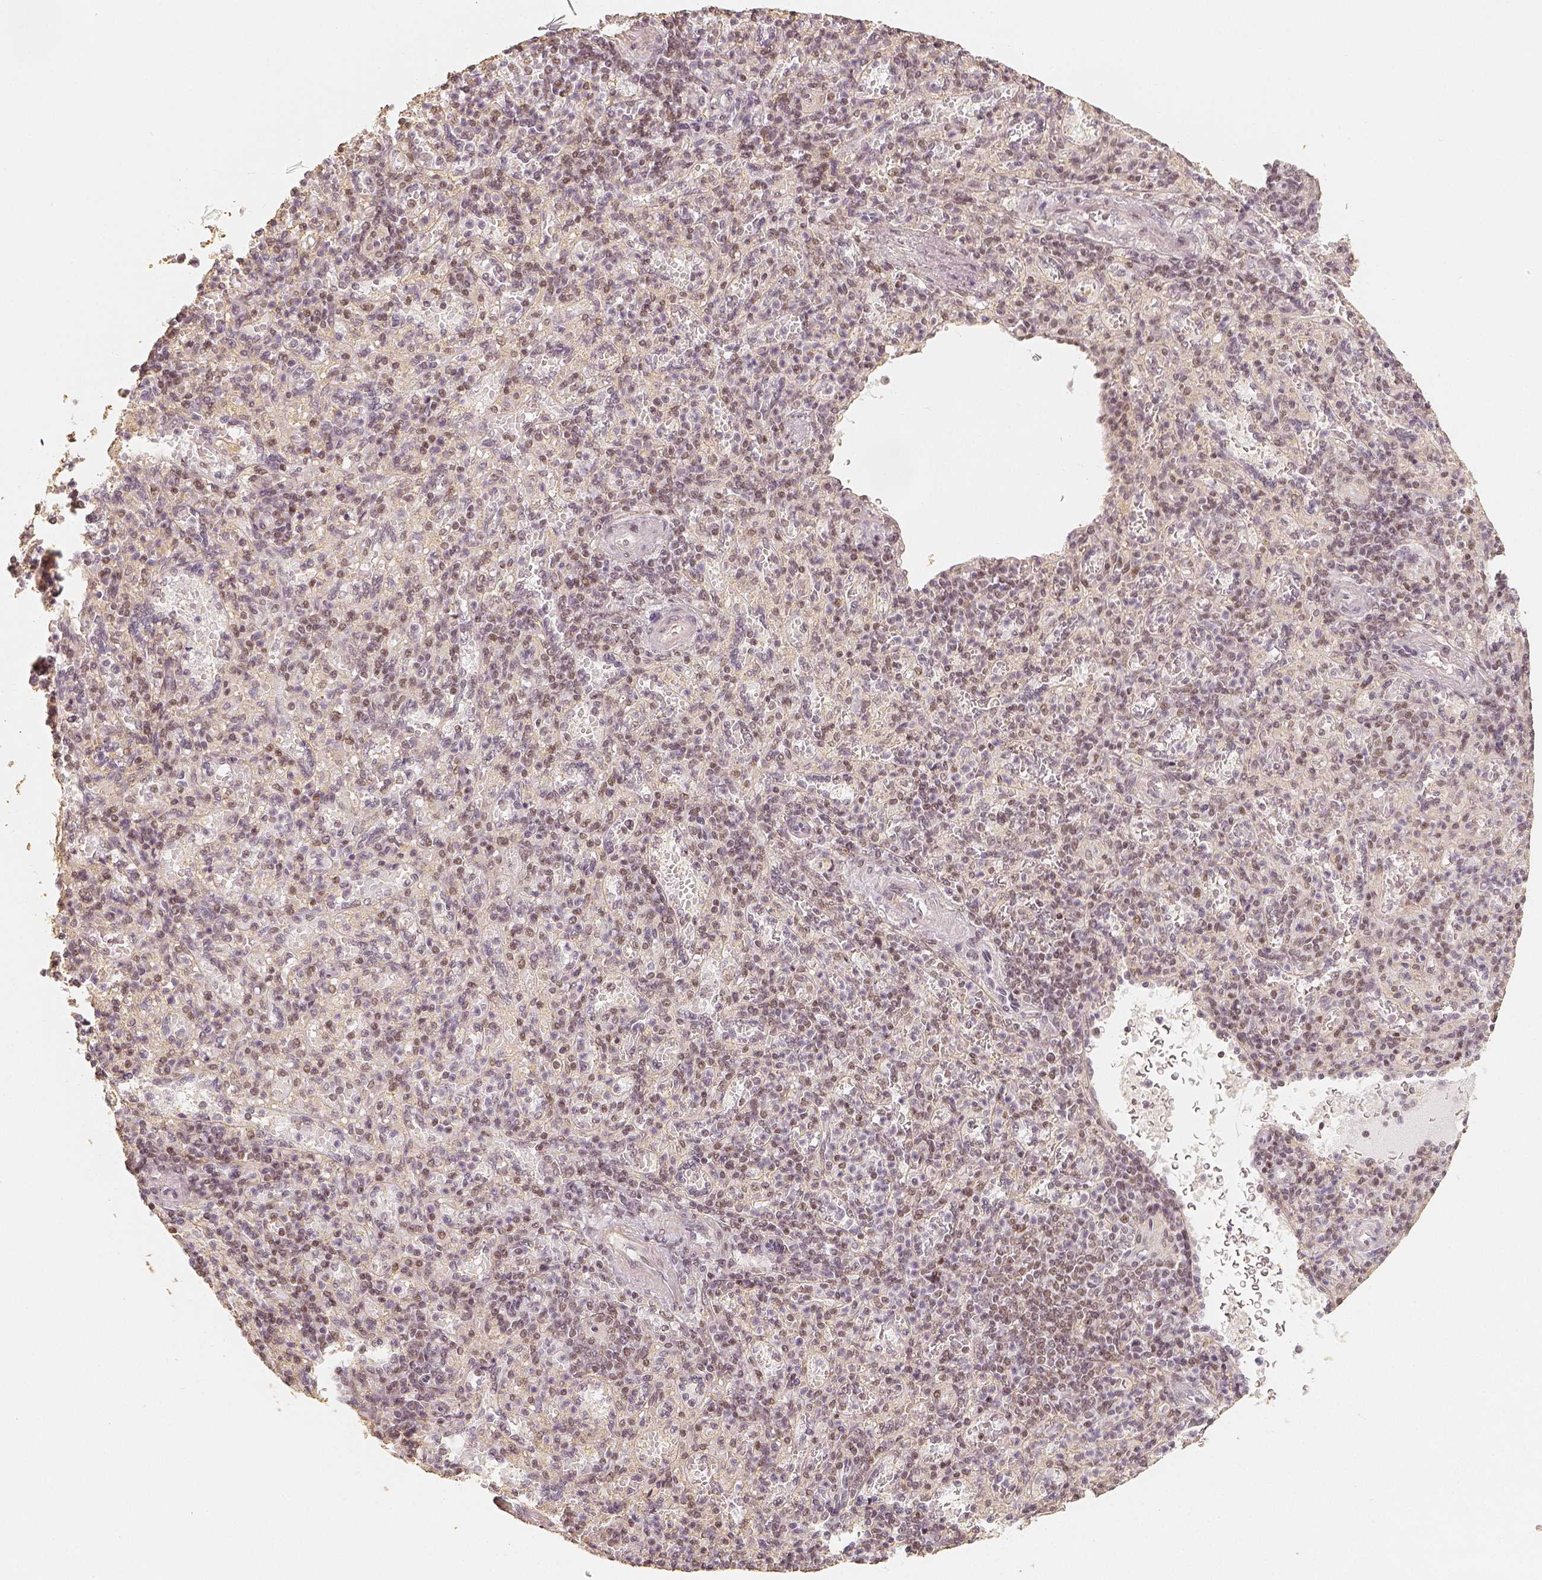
{"staining": {"intensity": "moderate", "quantity": ">75%", "location": "nuclear"}, "tissue": "spleen", "cell_type": "Cells in red pulp", "image_type": "normal", "snomed": [{"axis": "morphology", "description": "Normal tissue, NOS"}, {"axis": "topography", "description": "Spleen"}], "caption": "DAB (3,3'-diaminobenzidine) immunohistochemical staining of benign spleen shows moderate nuclear protein positivity in approximately >75% of cells in red pulp. (IHC, brightfield microscopy, high magnification).", "gene": "HDAC1", "patient": {"sex": "female", "age": 74}}